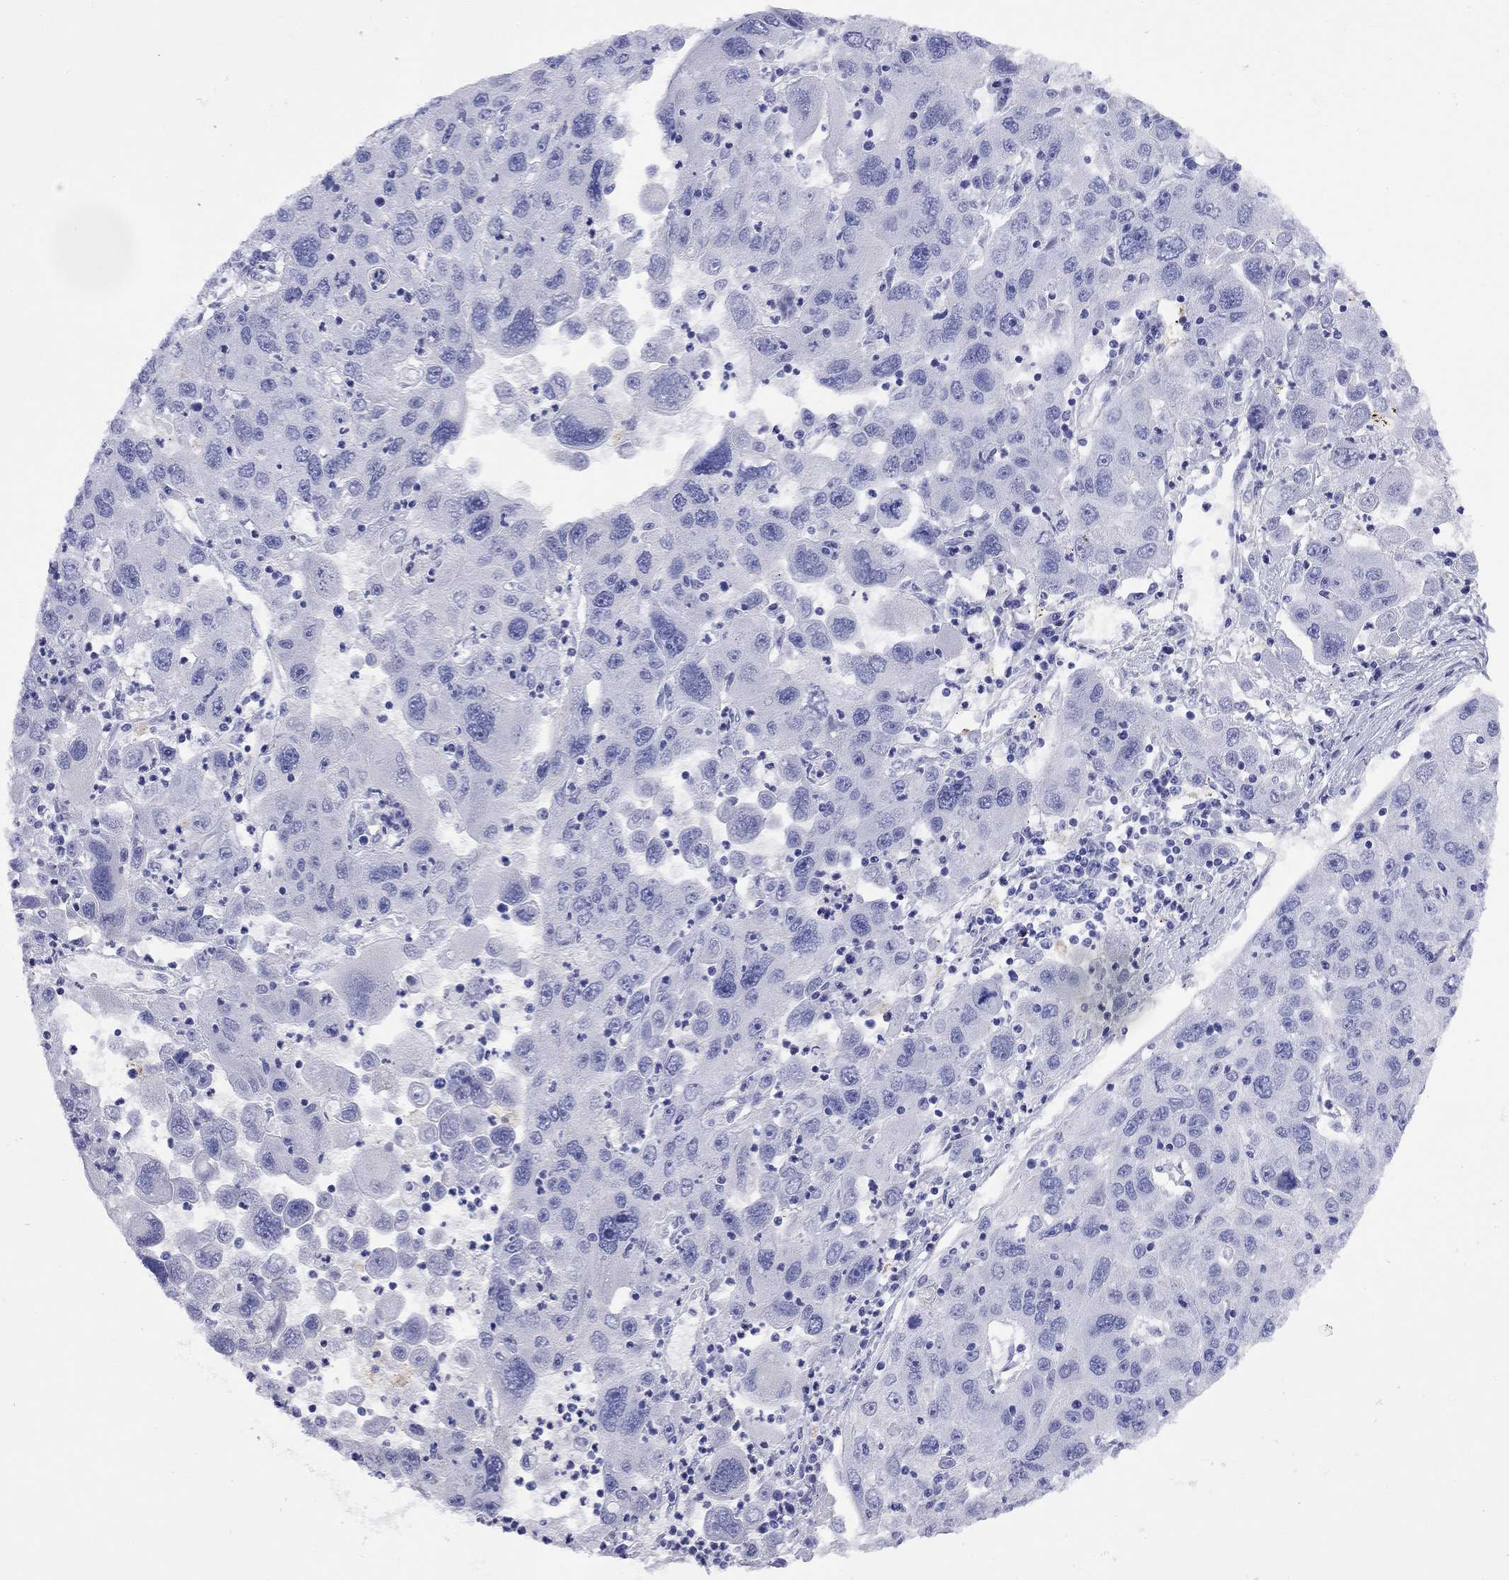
{"staining": {"intensity": "negative", "quantity": "none", "location": "none"}, "tissue": "stomach cancer", "cell_type": "Tumor cells", "image_type": "cancer", "snomed": [{"axis": "morphology", "description": "Adenocarcinoma, NOS"}, {"axis": "topography", "description": "Stomach"}], "caption": "Immunohistochemistry micrograph of neoplastic tissue: human stomach cancer stained with DAB (3,3'-diaminobenzidine) reveals no significant protein expression in tumor cells. (Immunohistochemistry, brightfield microscopy, high magnification).", "gene": "FIGLA", "patient": {"sex": "male", "age": 56}}